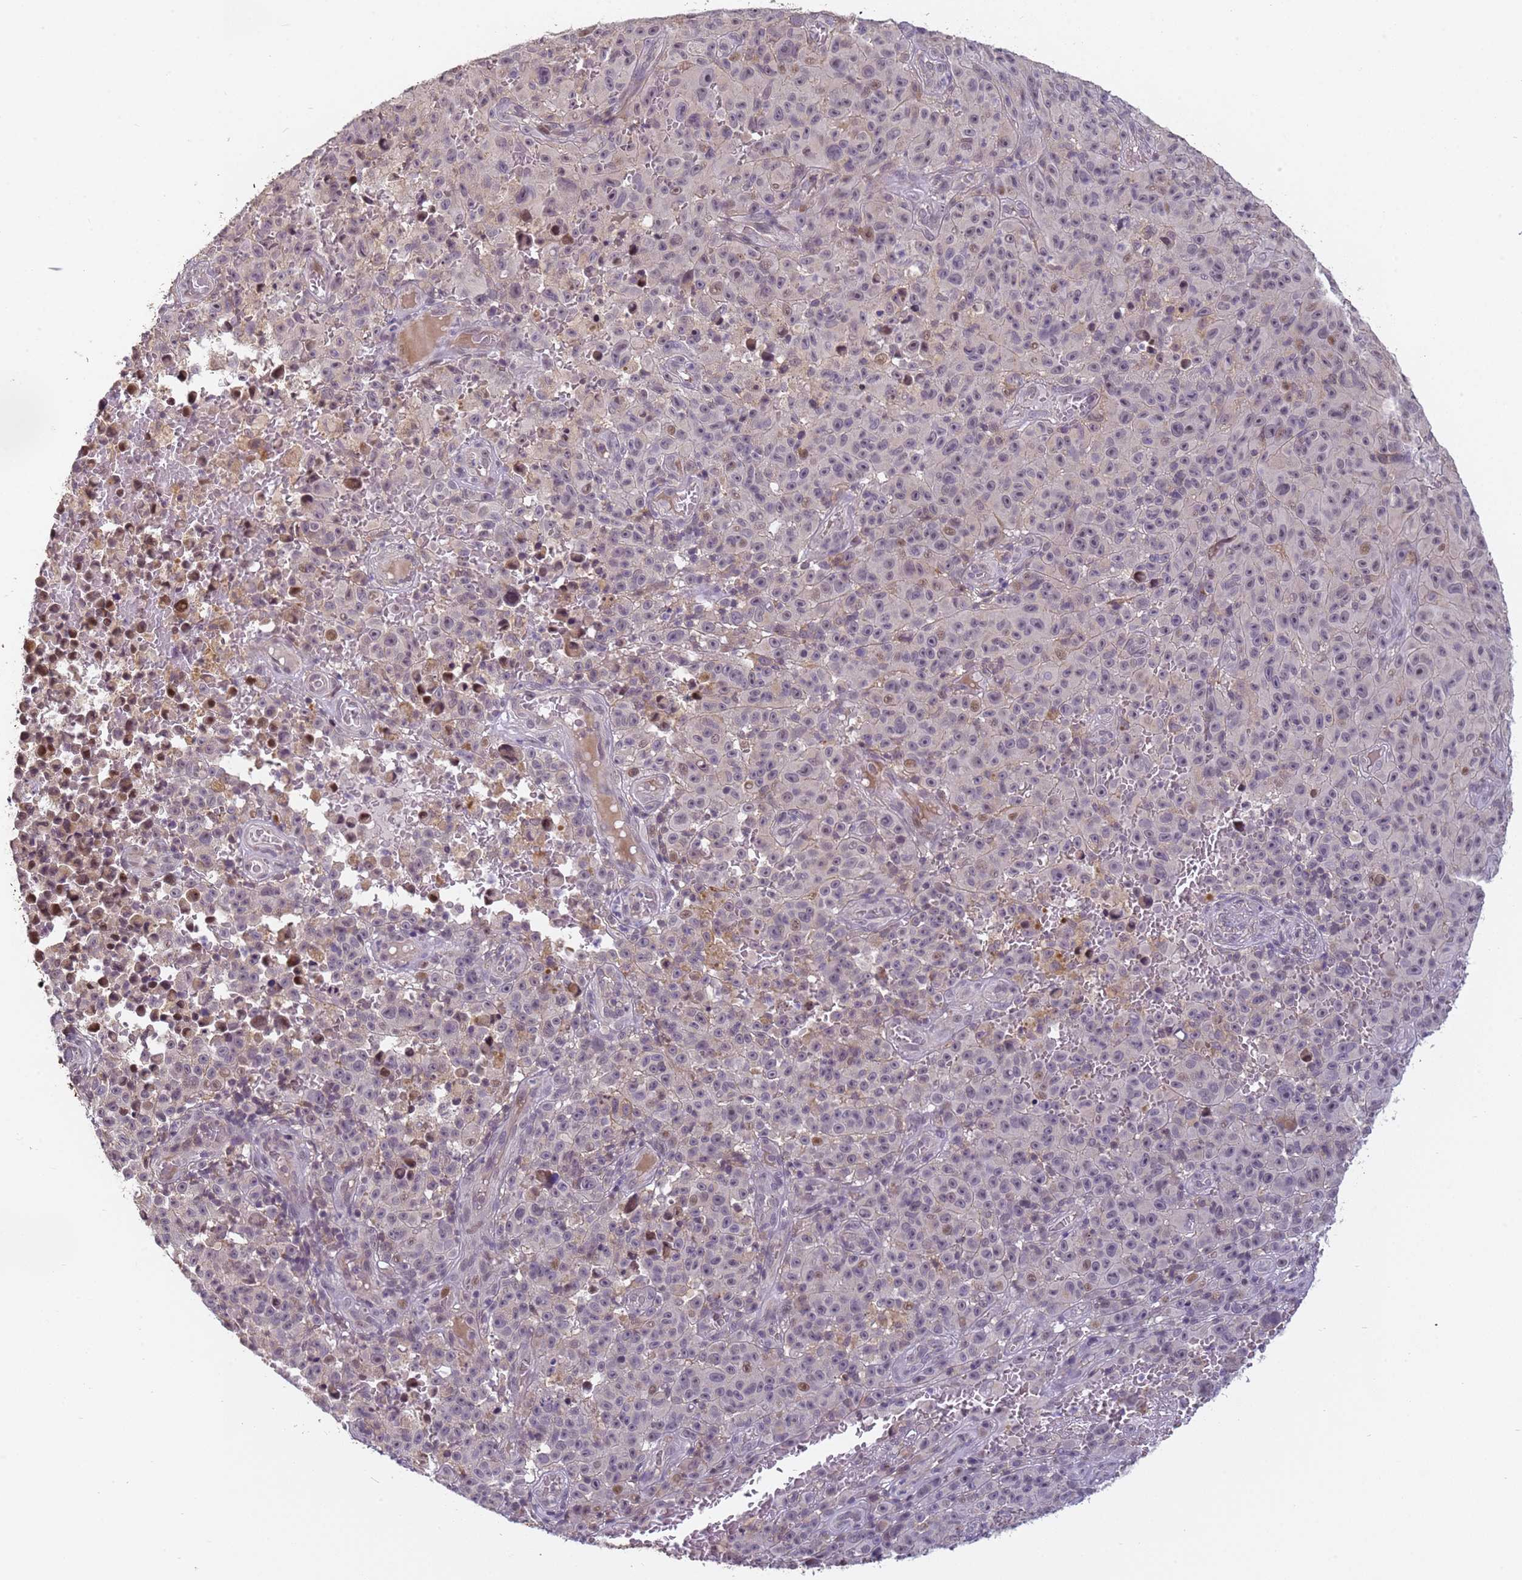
{"staining": {"intensity": "weak", "quantity": "25%-75%", "location": "nuclear"}, "tissue": "melanoma", "cell_type": "Tumor cells", "image_type": "cancer", "snomed": [{"axis": "morphology", "description": "Malignant melanoma, NOS"}, {"axis": "topography", "description": "Skin"}], "caption": "Melanoma stained with a brown dye demonstrates weak nuclear positive positivity in about 25%-75% of tumor cells.", "gene": "VWA3A", "patient": {"sex": "female", "age": 82}}